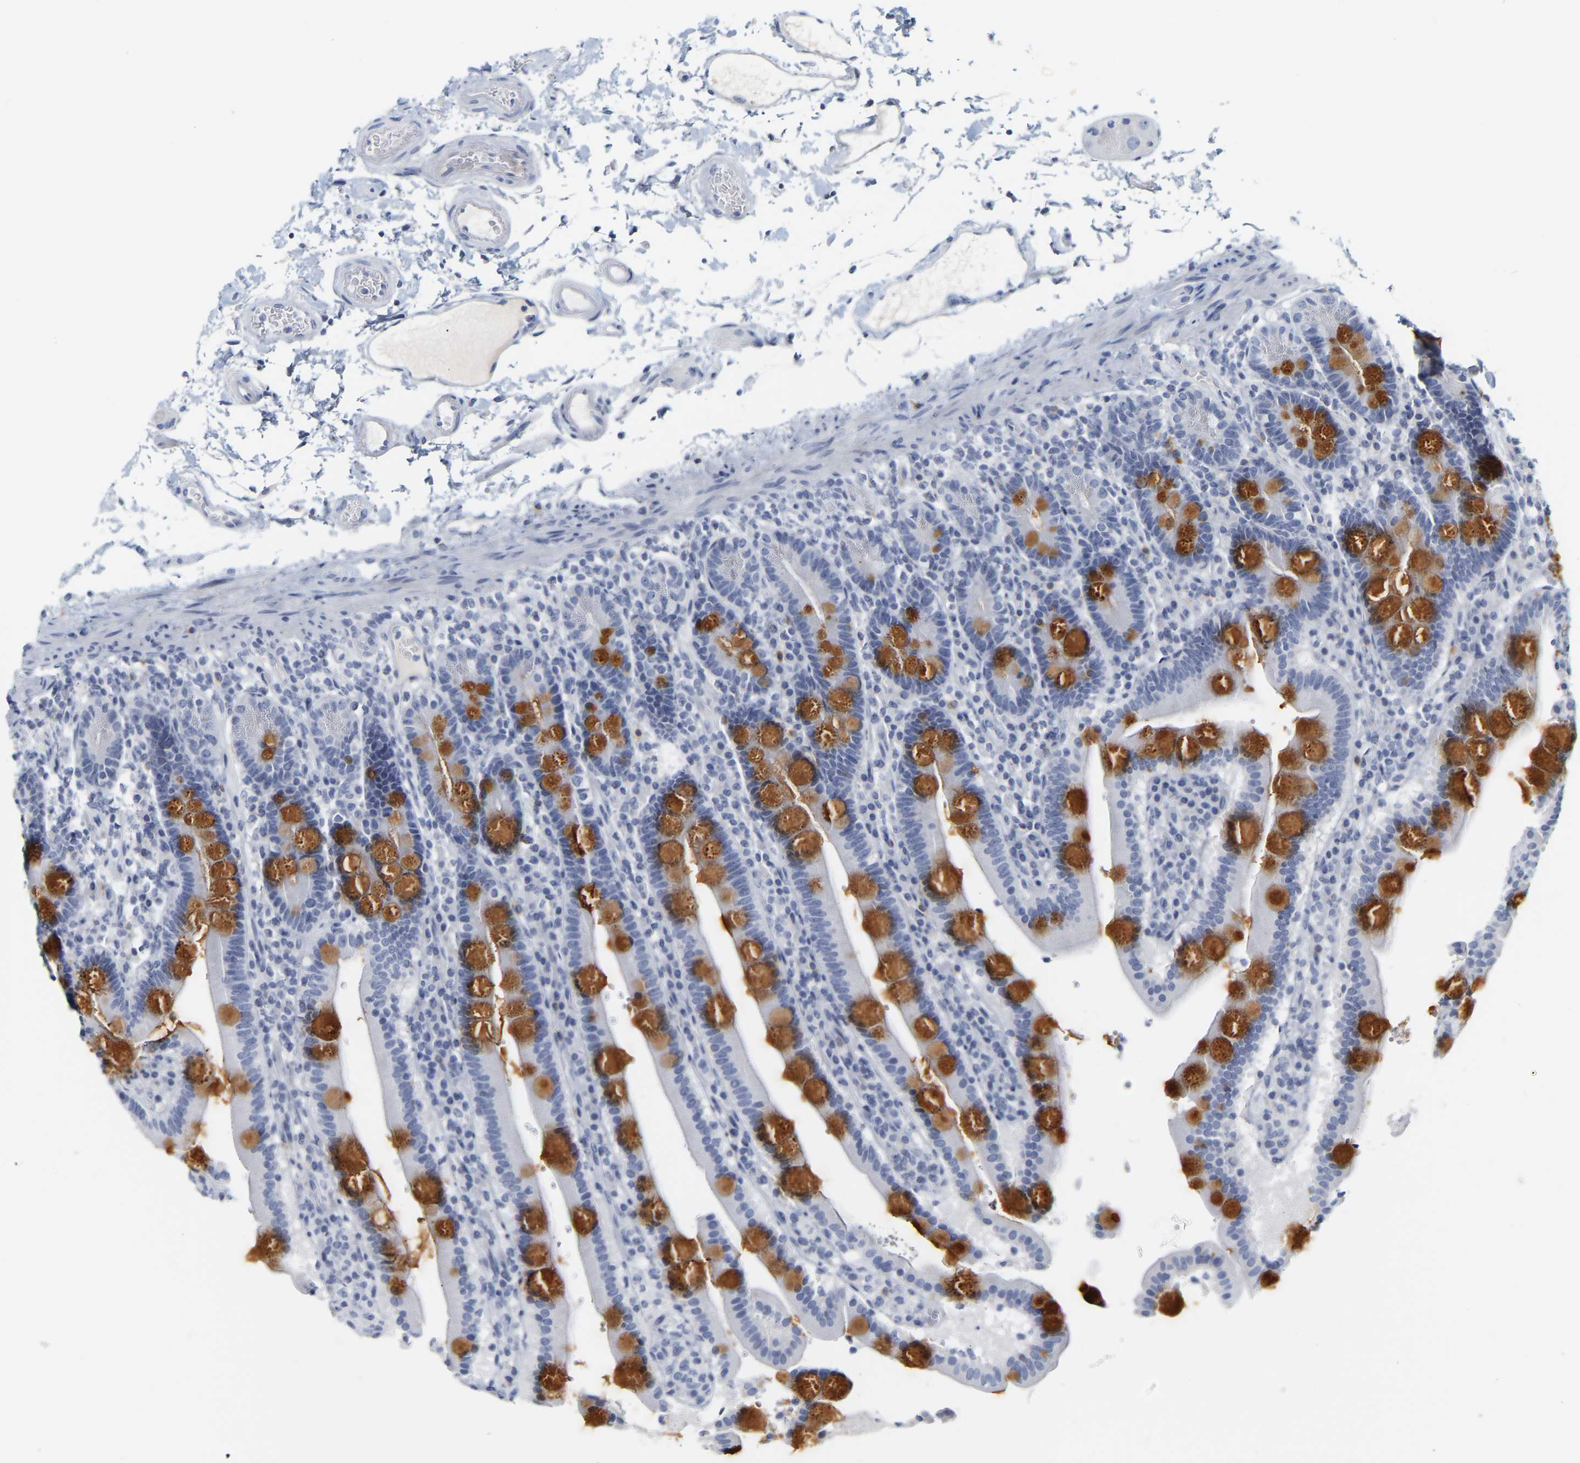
{"staining": {"intensity": "strong", "quantity": "<25%", "location": "cytoplasmic/membranous"}, "tissue": "duodenum", "cell_type": "Glandular cells", "image_type": "normal", "snomed": [{"axis": "morphology", "description": "Normal tissue, NOS"}, {"axis": "topography", "description": "Small intestine, NOS"}], "caption": "Duodenum stained with a brown dye shows strong cytoplasmic/membranous positive expression in approximately <25% of glandular cells.", "gene": "GNAS", "patient": {"sex": "female", "age": 71}}